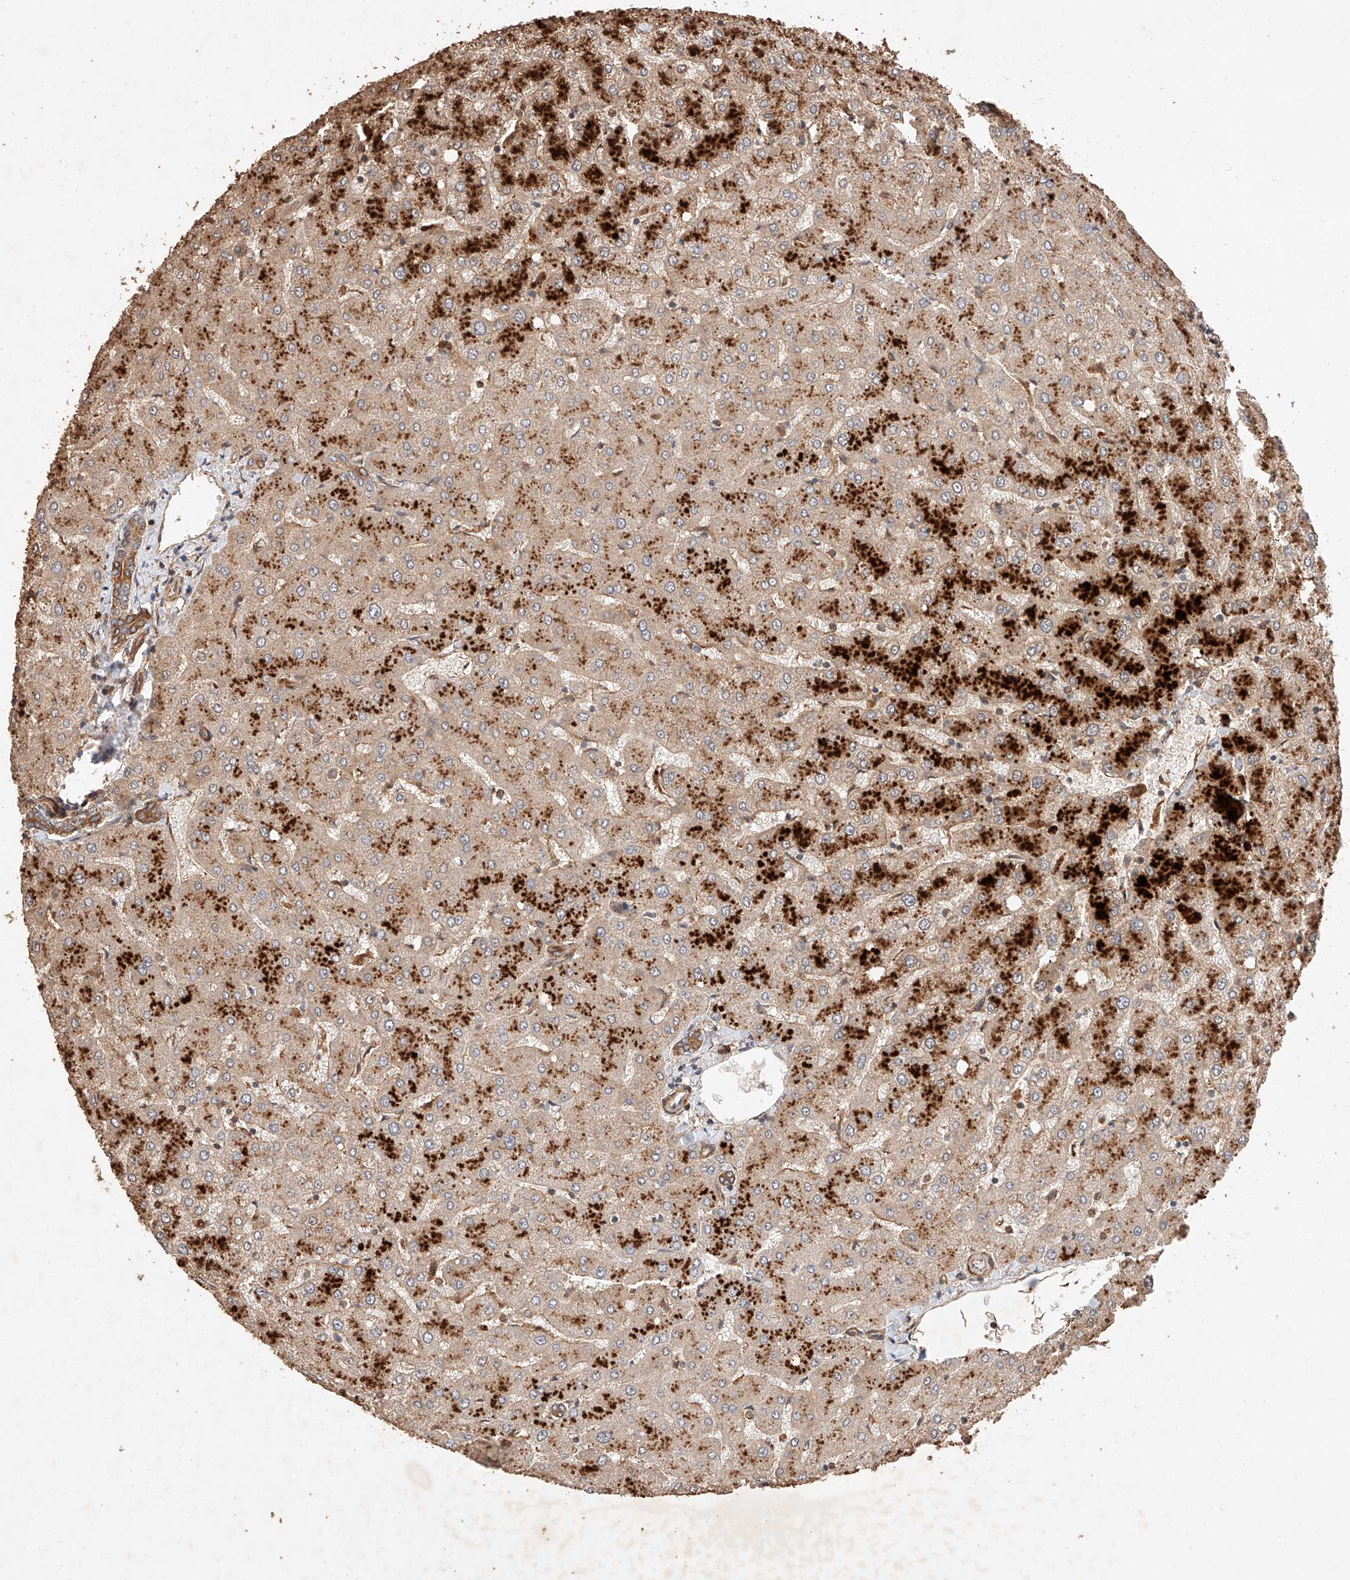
{"staining": {"intensity": "moderate", "quantity": ">75%", "location": "cytoplasmic/membranous"}, "tissue": "liver", "cell_type": "Cholangiocytes", "image_type": "normal", "snomed": [{"axis": "morphology", "description": "Normal tissue, NOS"}, {"axis": "topography", "description": "Liver"}], "caption": "Protein staining of unremarkable liver demonstrates moderate cytoplasmic/membranous staining in about >75% of cholangiocytes. (brown staining indicates protein expression, while blue staining denotes nuclei).", "gene": "GHDC", "patient": {"sex": "female", "age": 54}}